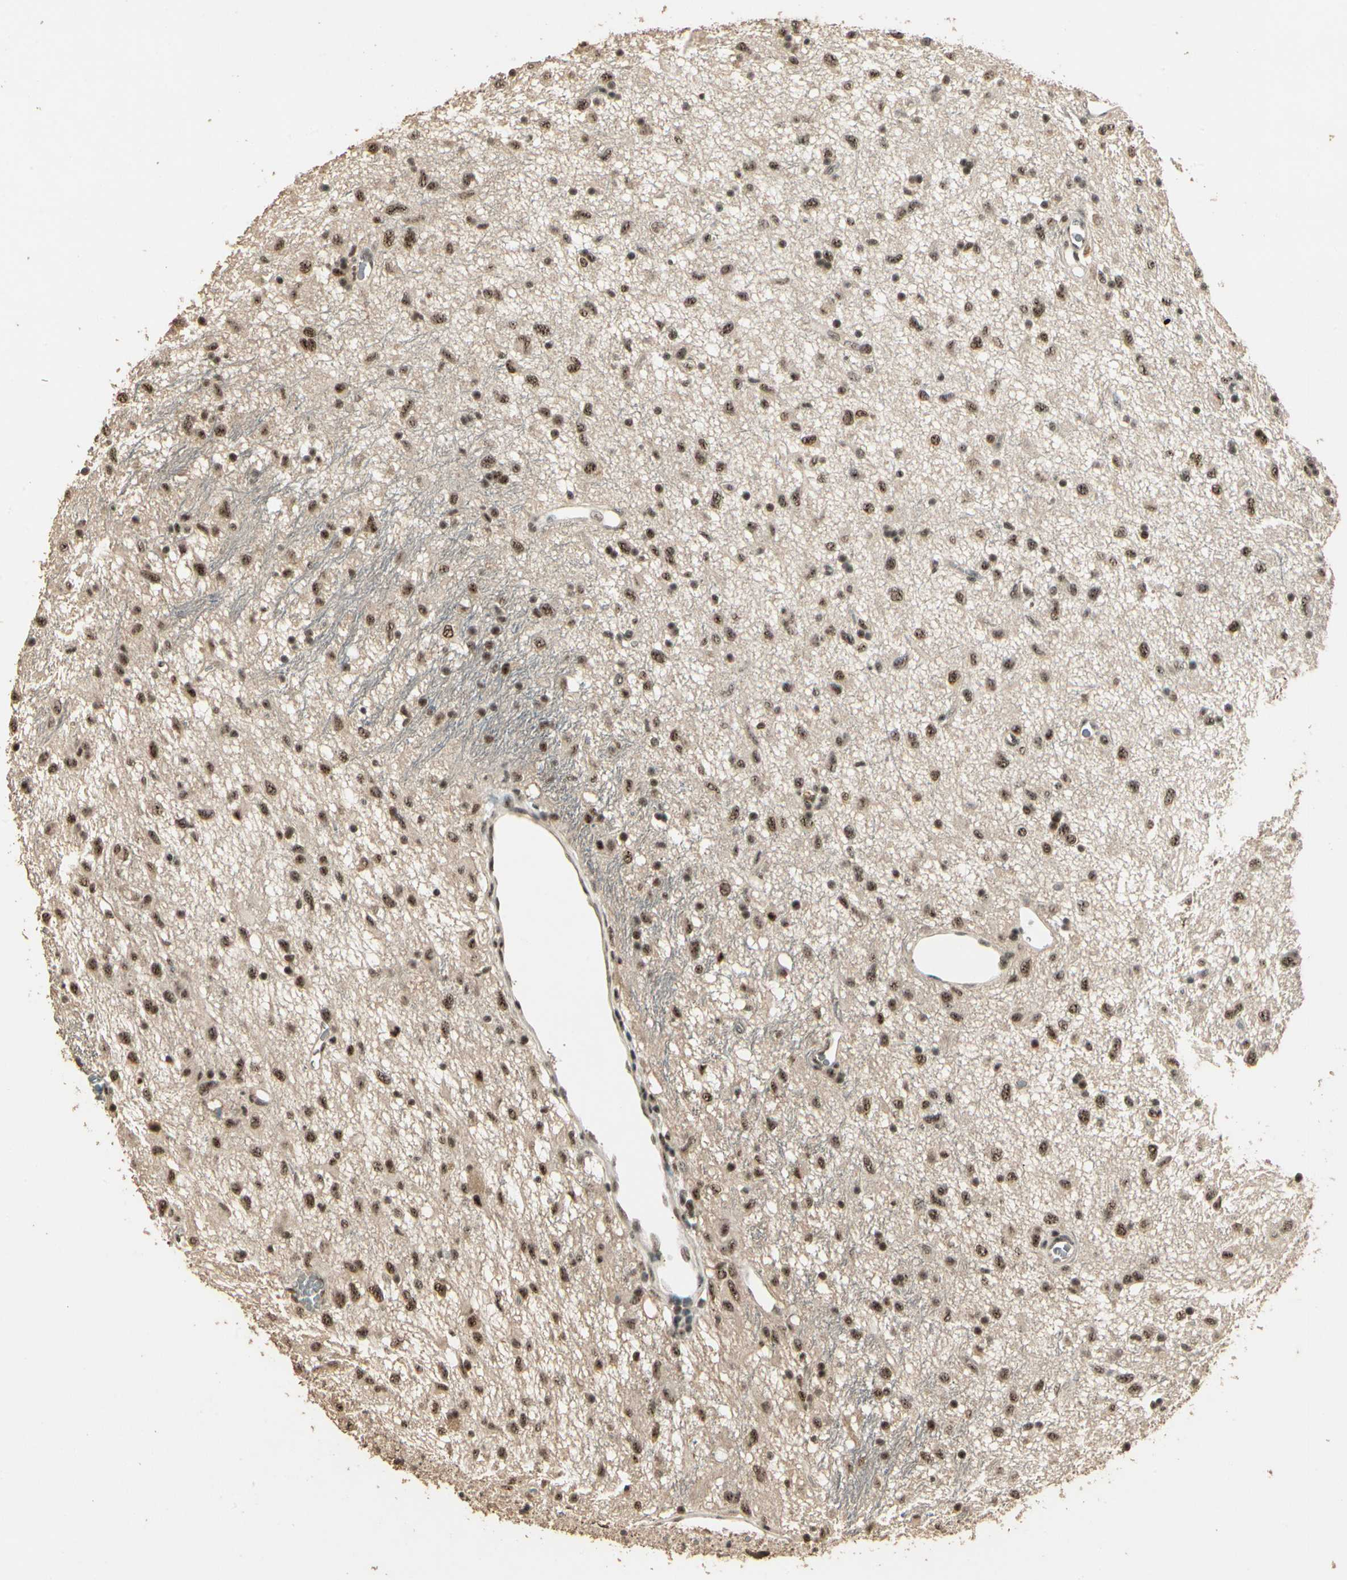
{"staining": {"intensity": "moderate", "quantity": ">75%", "location": "nuclear"}, "tissue": "glioma", "cell_type": "Tumor cells", "image_type": "cancer", "snomed": [{"axis": "morphology", "description": "Glioma, malignant, Low grade"}, {"axis": "topography", "description": "Brain"}], "caption": "A histopathology image showing moderate nuclear expression in about >75% of tumor cells in glioma, as visualized by brown immunohistochemical staining.", "gene": "RBM25", "patient": {"sex": "male", "age": 77}}